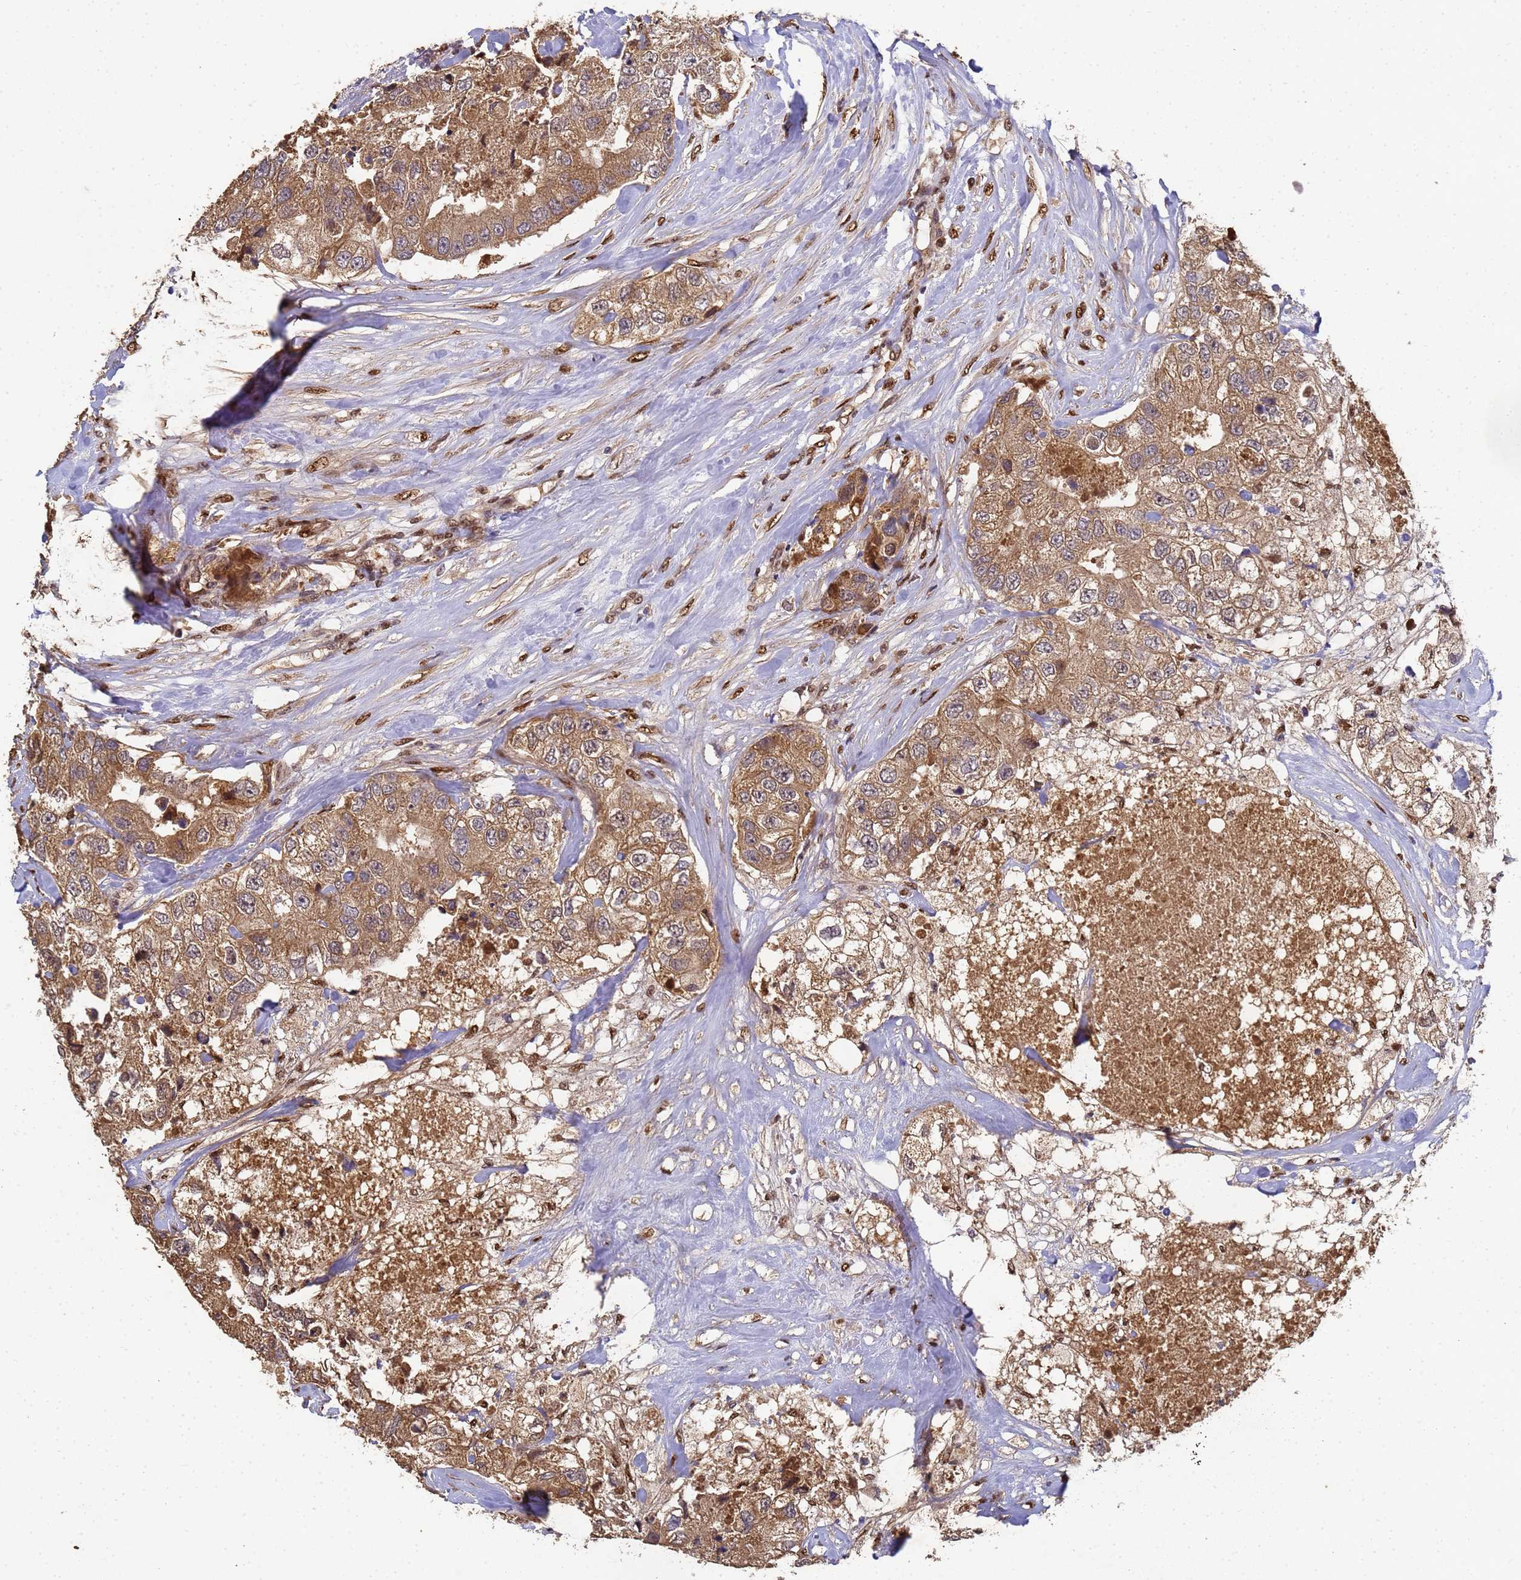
{"staining": {"intensity": "moderate", "quantity": ">75%", "location": "cytoplasmic/membranous"}, "tissue": "breast cancer", "cell_type": "Tumor cells", "image_type": "cancer", "snomed": [{"axis": "morphology", "description": "Duct carcinoma"}, {"axis": "topography", "description": "Breast"}], "caption": "IHC histopathology image of breast cancer (infiltrating ductal carcinoma) stained for a protein (brown), which reveals medium levels of moderate cytoplasmic/membranous staining in approximately >75% of tumor cells.", "gene": "SECISBP2", "patient": {"sex": "female", "age": 62}}